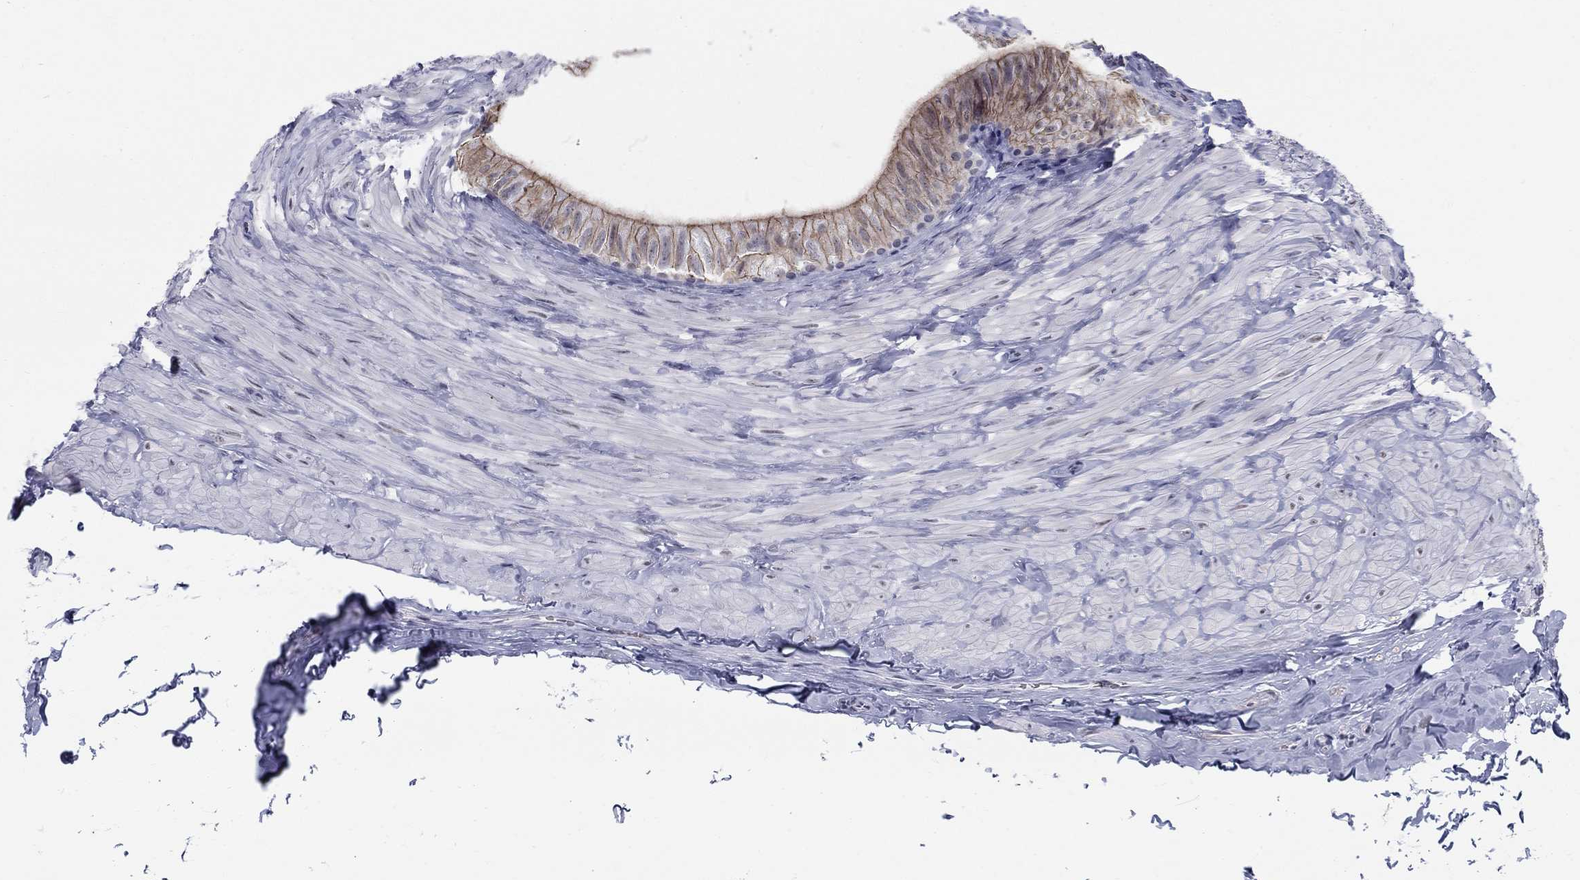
{"staining": {"intensity": "moderate", "quantity": "<25%", "location": "cytoplasmic/membranous"}, "tissue": "epididymis", "cell_type": "Glandular cells", "image_type": "normal", "snomed": [{"axis": "morphology", "description": "Normal tissue, NOS"}, {"axis": "topography", "description": "Epididymis"}], "caption": "A micrograph showing moderate cytoplasmic/membranous positivity in about <25% of glandular cells in normal epididymis, as visualized by brown immunohistochemical staining.", "gene": "DMTN", "patient": {"sex": "male", "age": 32}}